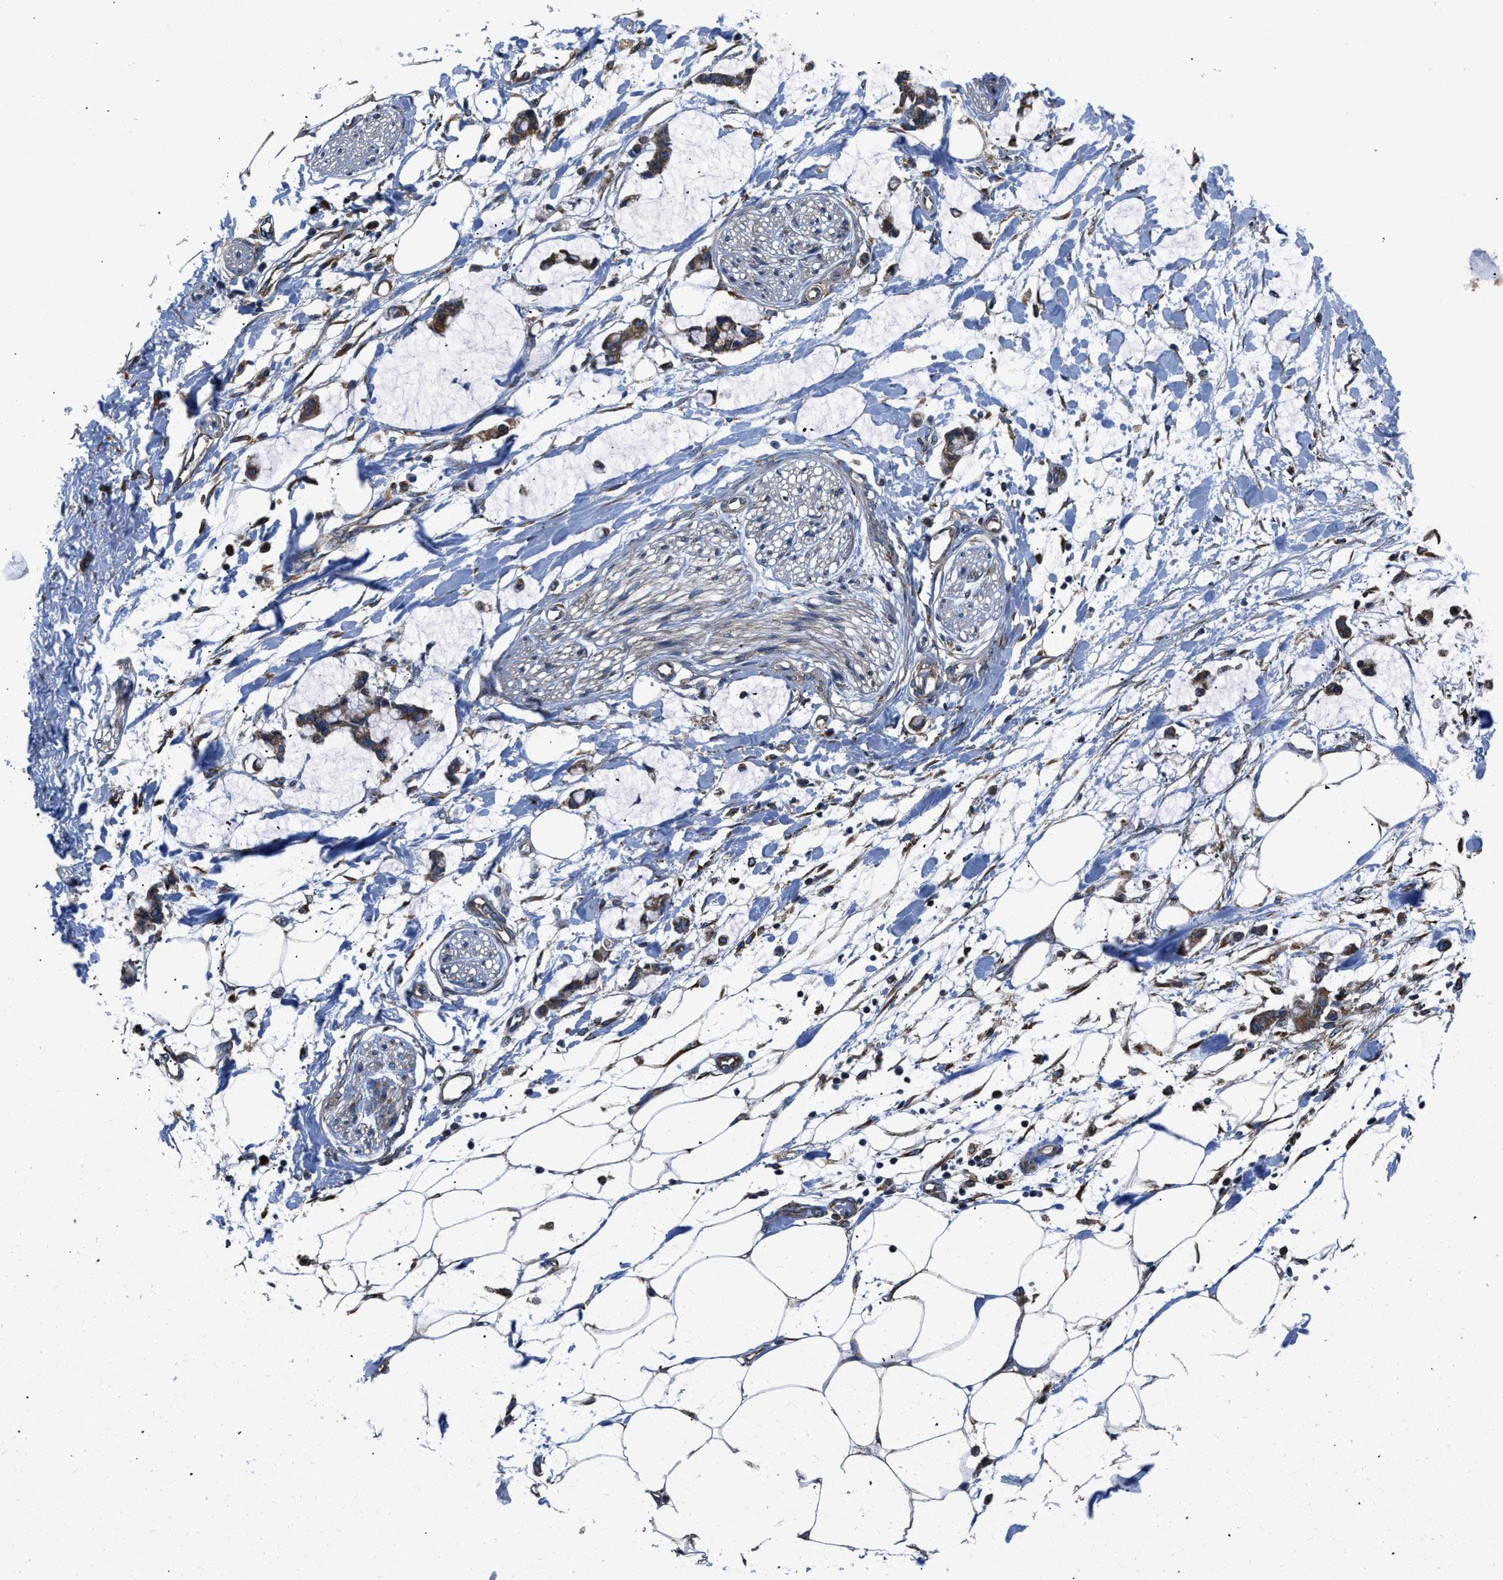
{"staining": {"intensity": "weak", "quantity": ">75%", "location": "cytoplasmic/membranous"}, "tissue": "adipose tissue", "cell_type": "Adipocytes", "image_type": "normal", "snomed": [{"axis": "morphology", "description": "Normal tissue, NOS"}, {"axis": "morphology", "description": "Adenocarcinoma, NOS"}, {"axis": "topography", "description": "Colon"}, {"axis": "topography", "description": "Peripheral nerve tissue"}], "caption": "Immunohistochemistry (IHC) image of benign adipose tissue stained for a protein (brown), which exhibits low levels of weak cytoplasmic/membranous positivity in about >75% of adipocytes.", "gene": "CEP128", "patient": {"sex": "male", "age": 14}}